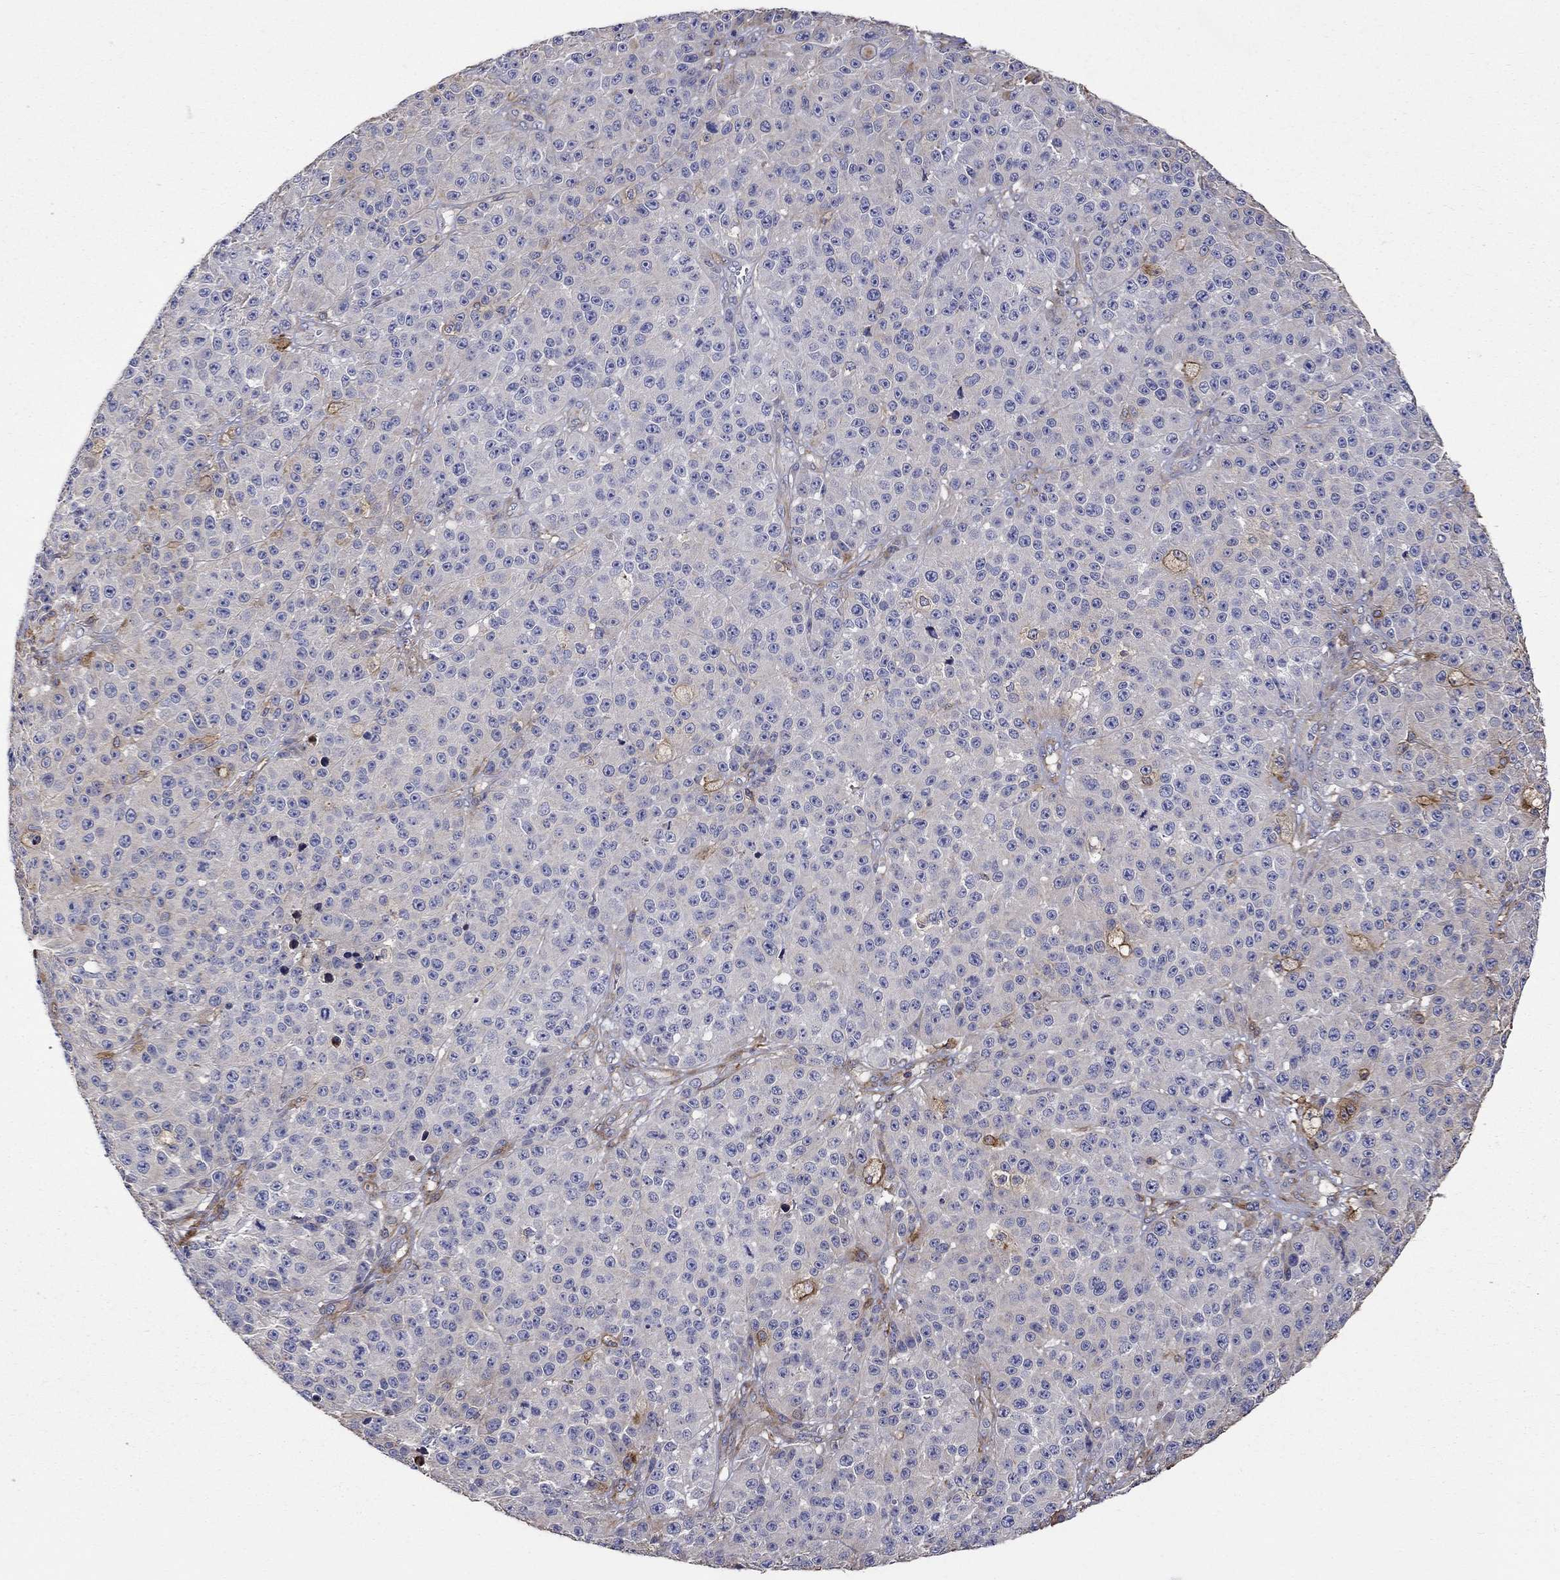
{"staining": {"intensity": "negative", "quantity": "none", "location": "none"}, "tissue": "melanoma", "cell_type": "Tumor cells", "image_type": "cancer", "snomed": [{"axis": "morphology", "description": "Malignant melanoma, NOS"}, {"axis": "topography", "description": "Skin"}], "caption": "This is a micrograph of IHC staining of melanoma, which shows no expression in tumor cells.", "gene": "NPHP1", "patient": {"sex": "female", "age": 58}}